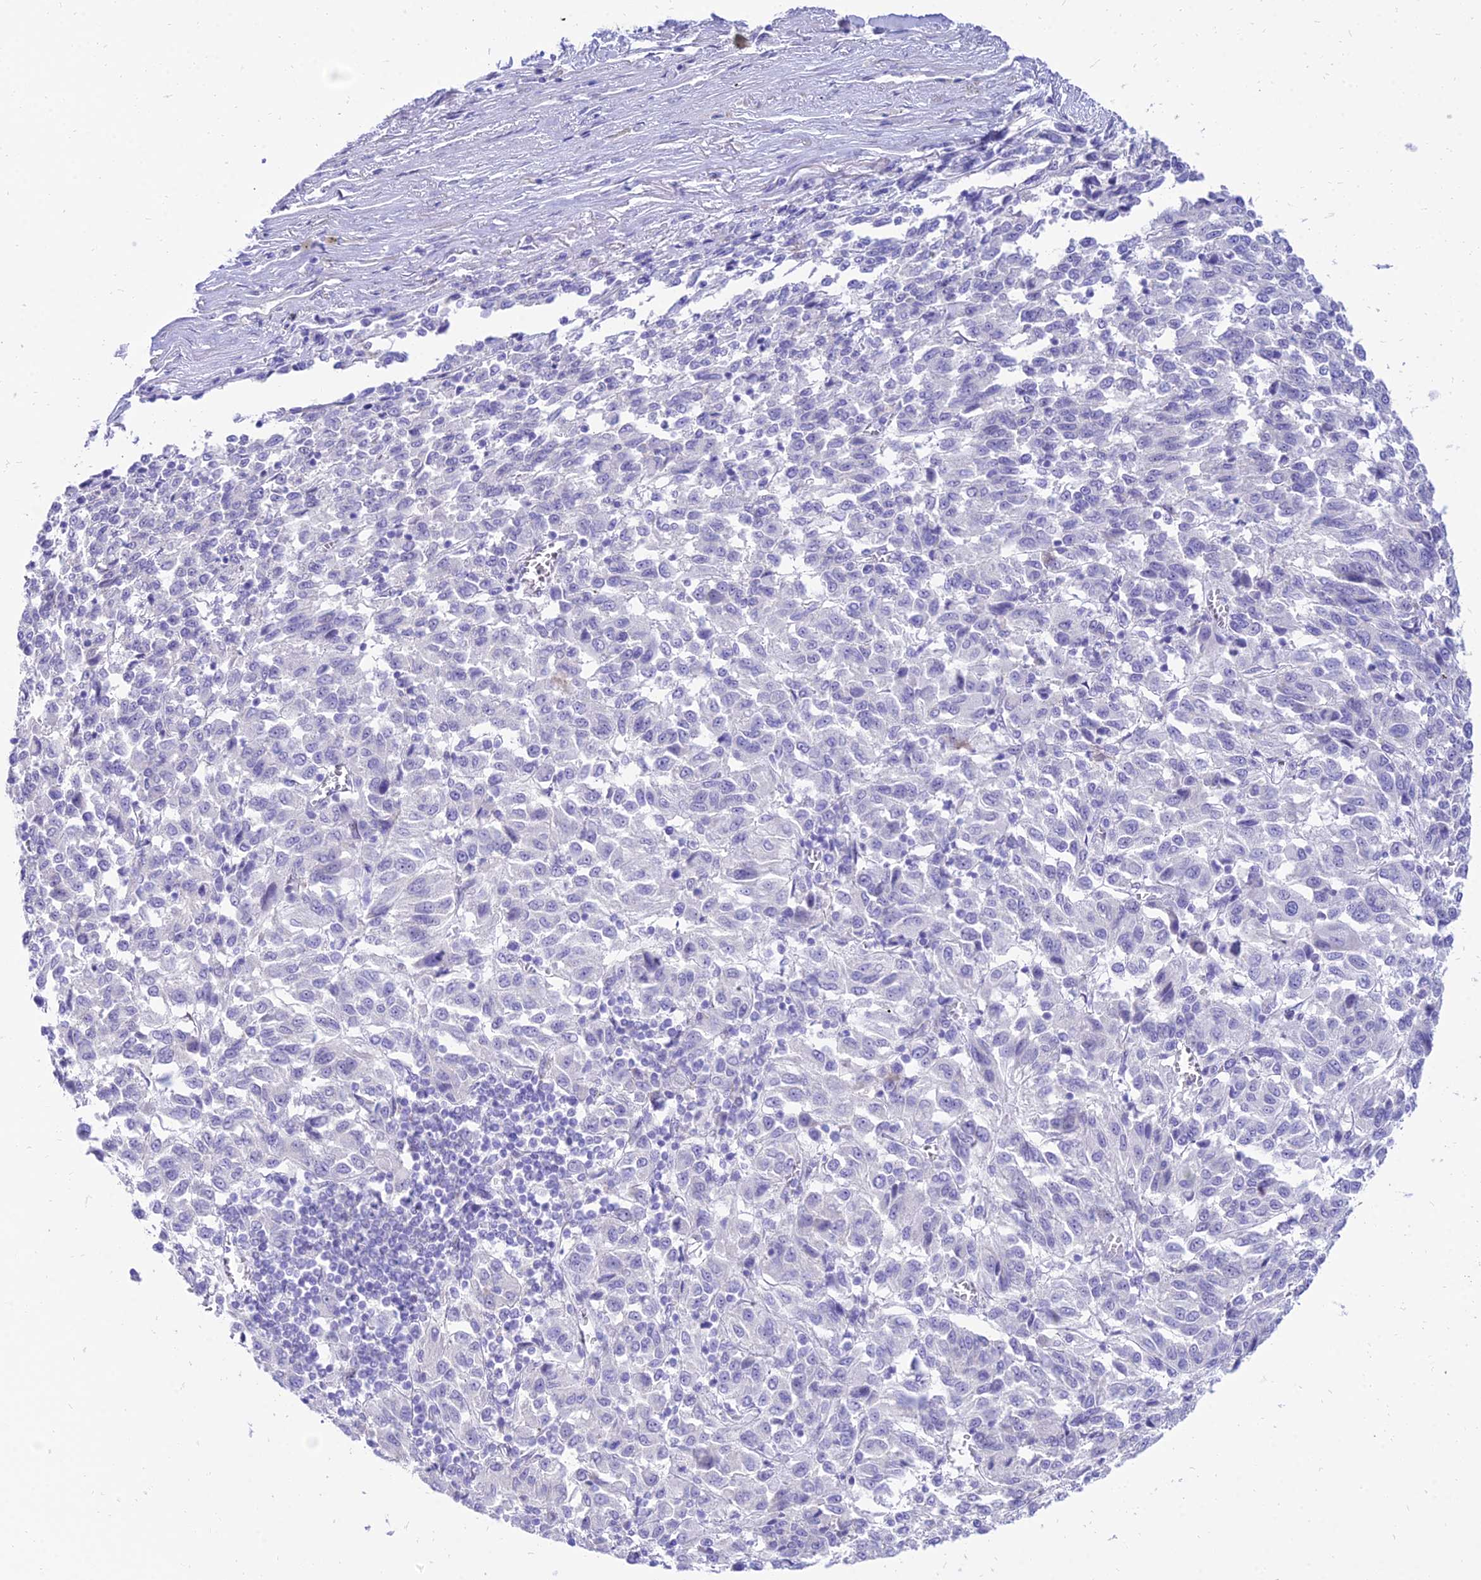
{"staining": {"intensity": "negative", "quantity": "none", "location": "none"}, "tissue": "melanoma", "cell_type": "Tumor cells", "image_type": "cancer", "snomed": [{"axis": "morphology", "description": "Malignant melanoma, Metastatic site"}, {"axis": "topography", "description": "Lung"}], "caption": "IHC image of neoplastic tissue: human melanoma stained with DAB (3,3'-diaminobenzidine) shows no significant protein expression in tumor cells.", "gene": "TAC3", "patient": {"sex": "male", "age": 64}}